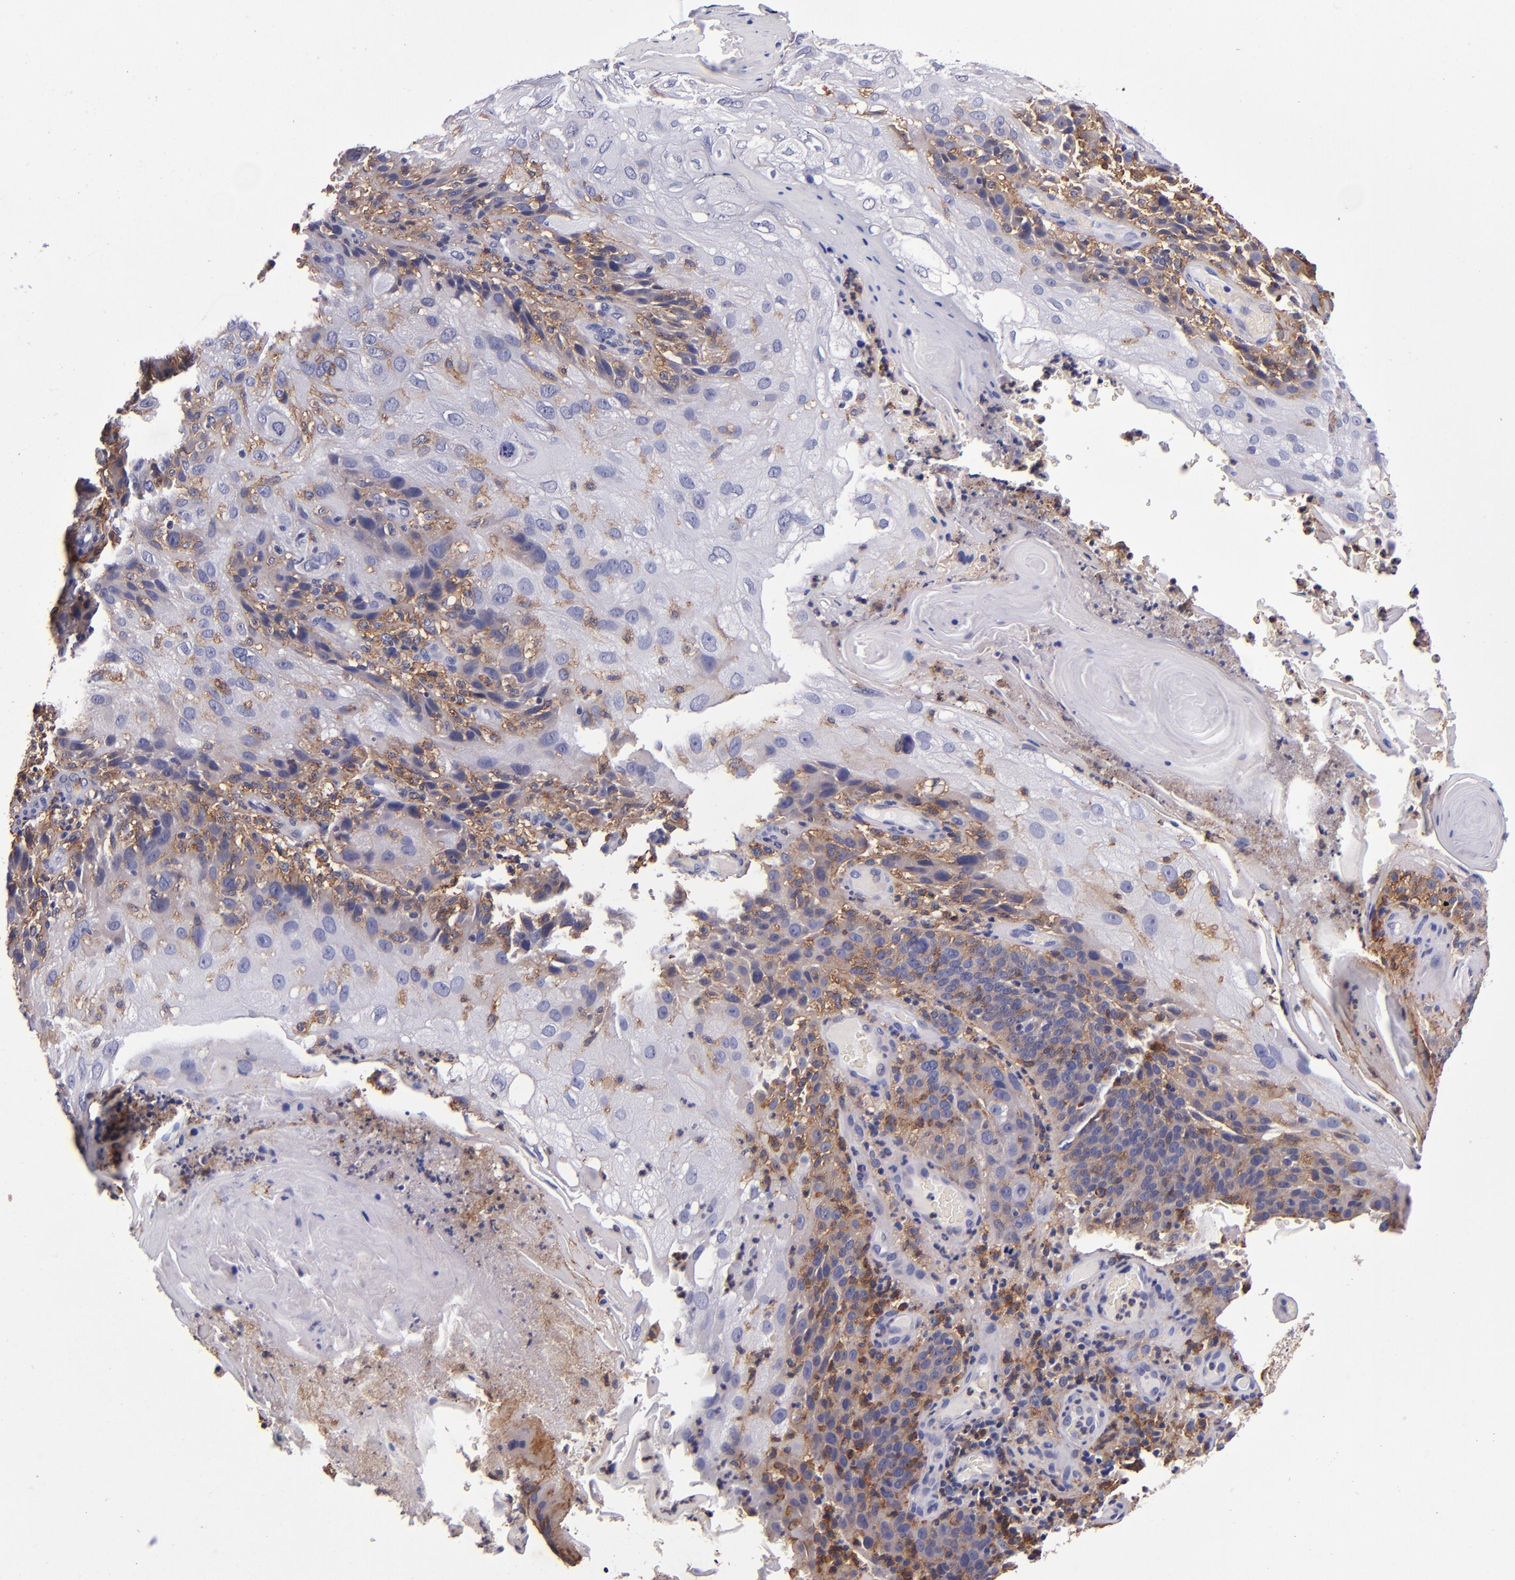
{"staining": {"intensity": "moderate", "quantity": "25%-75%", "location": "cytoplasmic/membranous"}, "tissue": "skin cancer", "cell_type": "Tumor cells", "image_type": "cancer", "snomed": [{"axis": "morphology", "description": "Normal tissue, NOS"}, {"axis": "morphology", "description": "Squamous cell carcinoma, NOS"}, {"axis": "topography", "description": "Skin"}], "caption": "A photomicrograph of squamous cell carcinoma (skin) stained for a protein shows moderate cytoplasmic/membranous brown staining in tumor cells.", "gene": "SIRPA", "patient": {"sex": "female", "age": 83}}